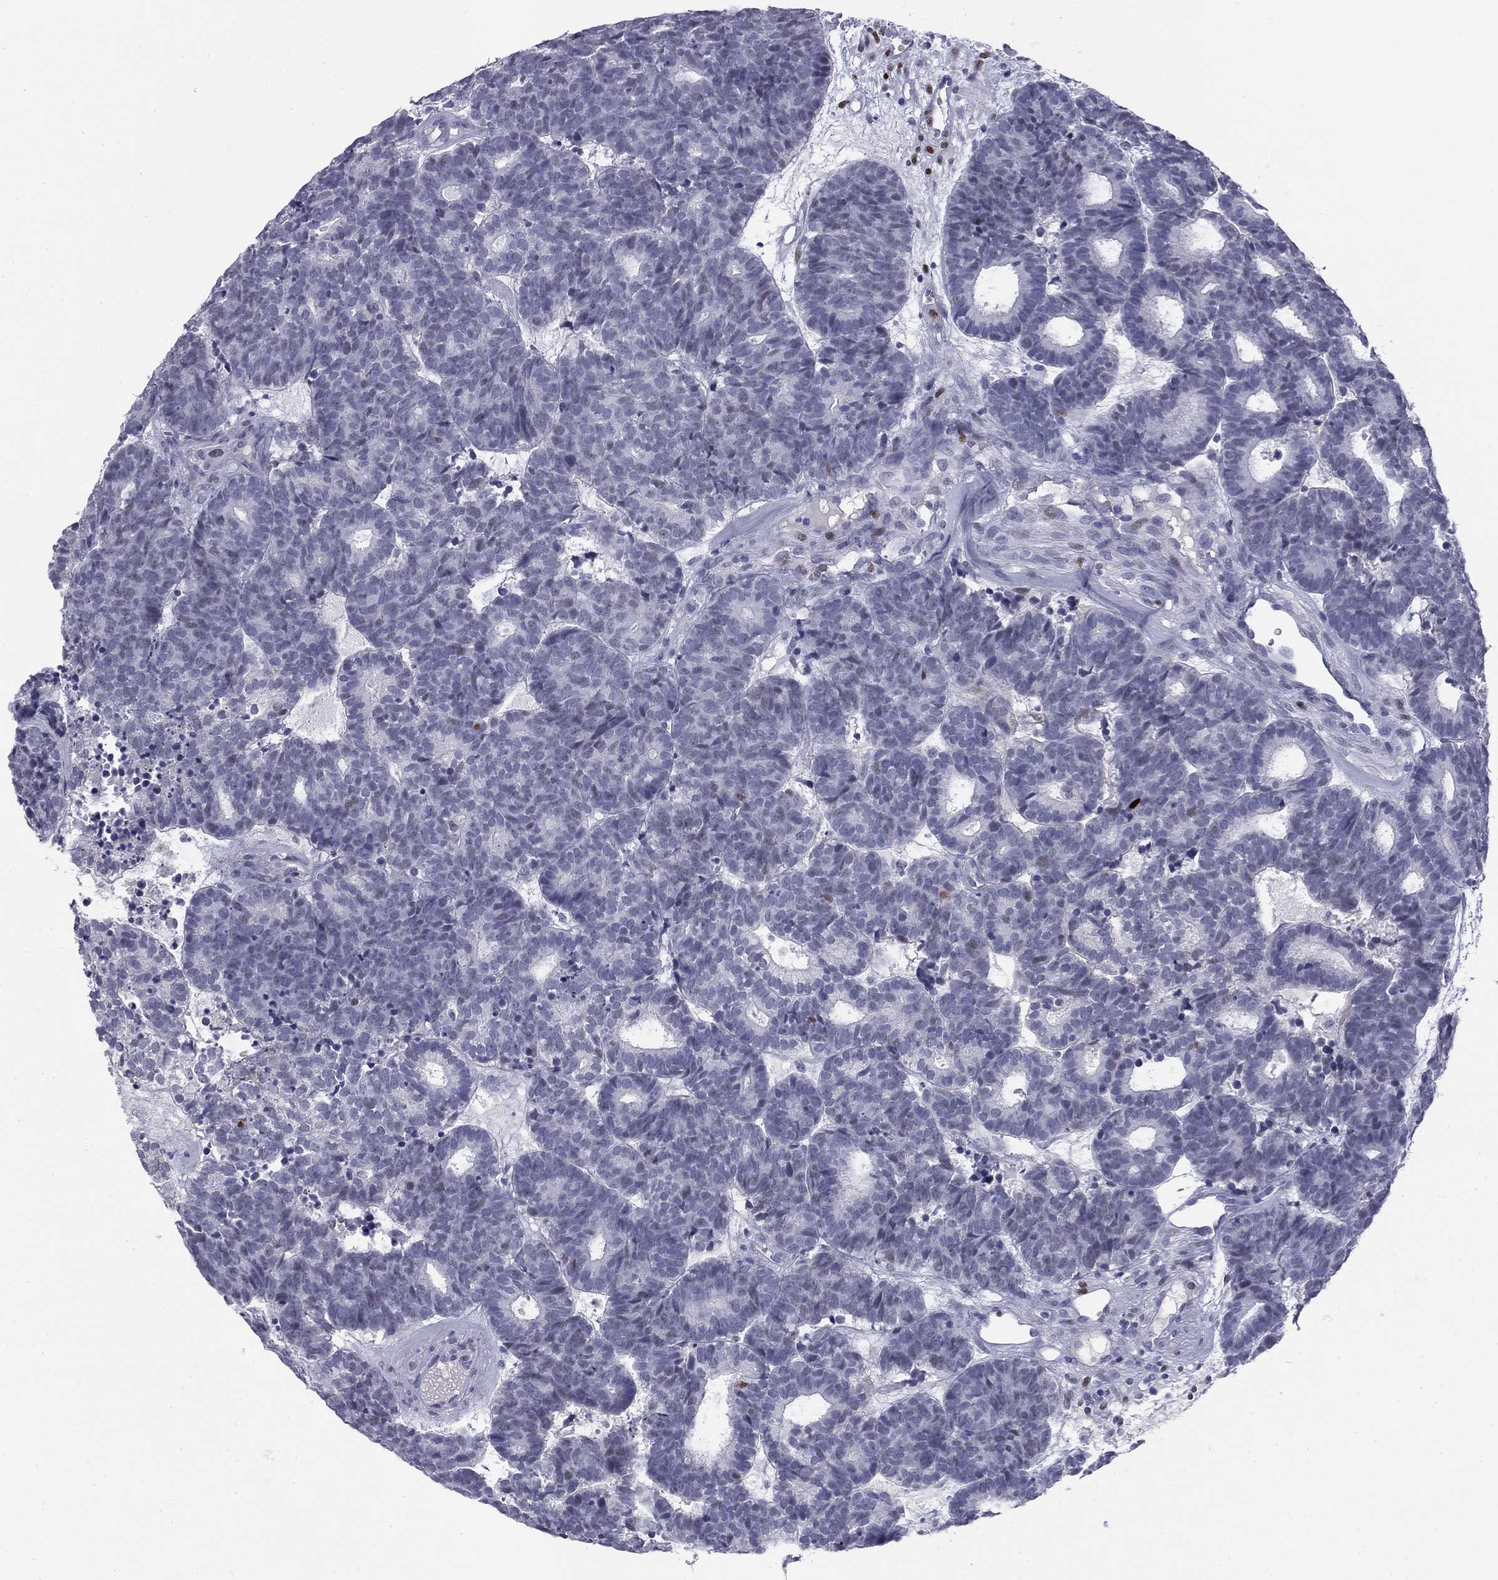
{"staining": {"intensity": "moderate", "quantity": "<25%", "location": "nuclear"}, "tissue": "head and neck cancer", "cell_type": "Tumor cells", "image_type": "cancer", "snomed": [{"axis": "morphology", "description": "Adenocarcinoma, NOS"}, {"axis": "topography", "description": "Head-Neck"}], "caption": "Head and neck cancer stained with a brown dye exhibits moderate nuclear positive positivity in approximately <25% of tumor cells.", "gene": "TFAP2B", "patient": {"sex": "female", "age": 81}}